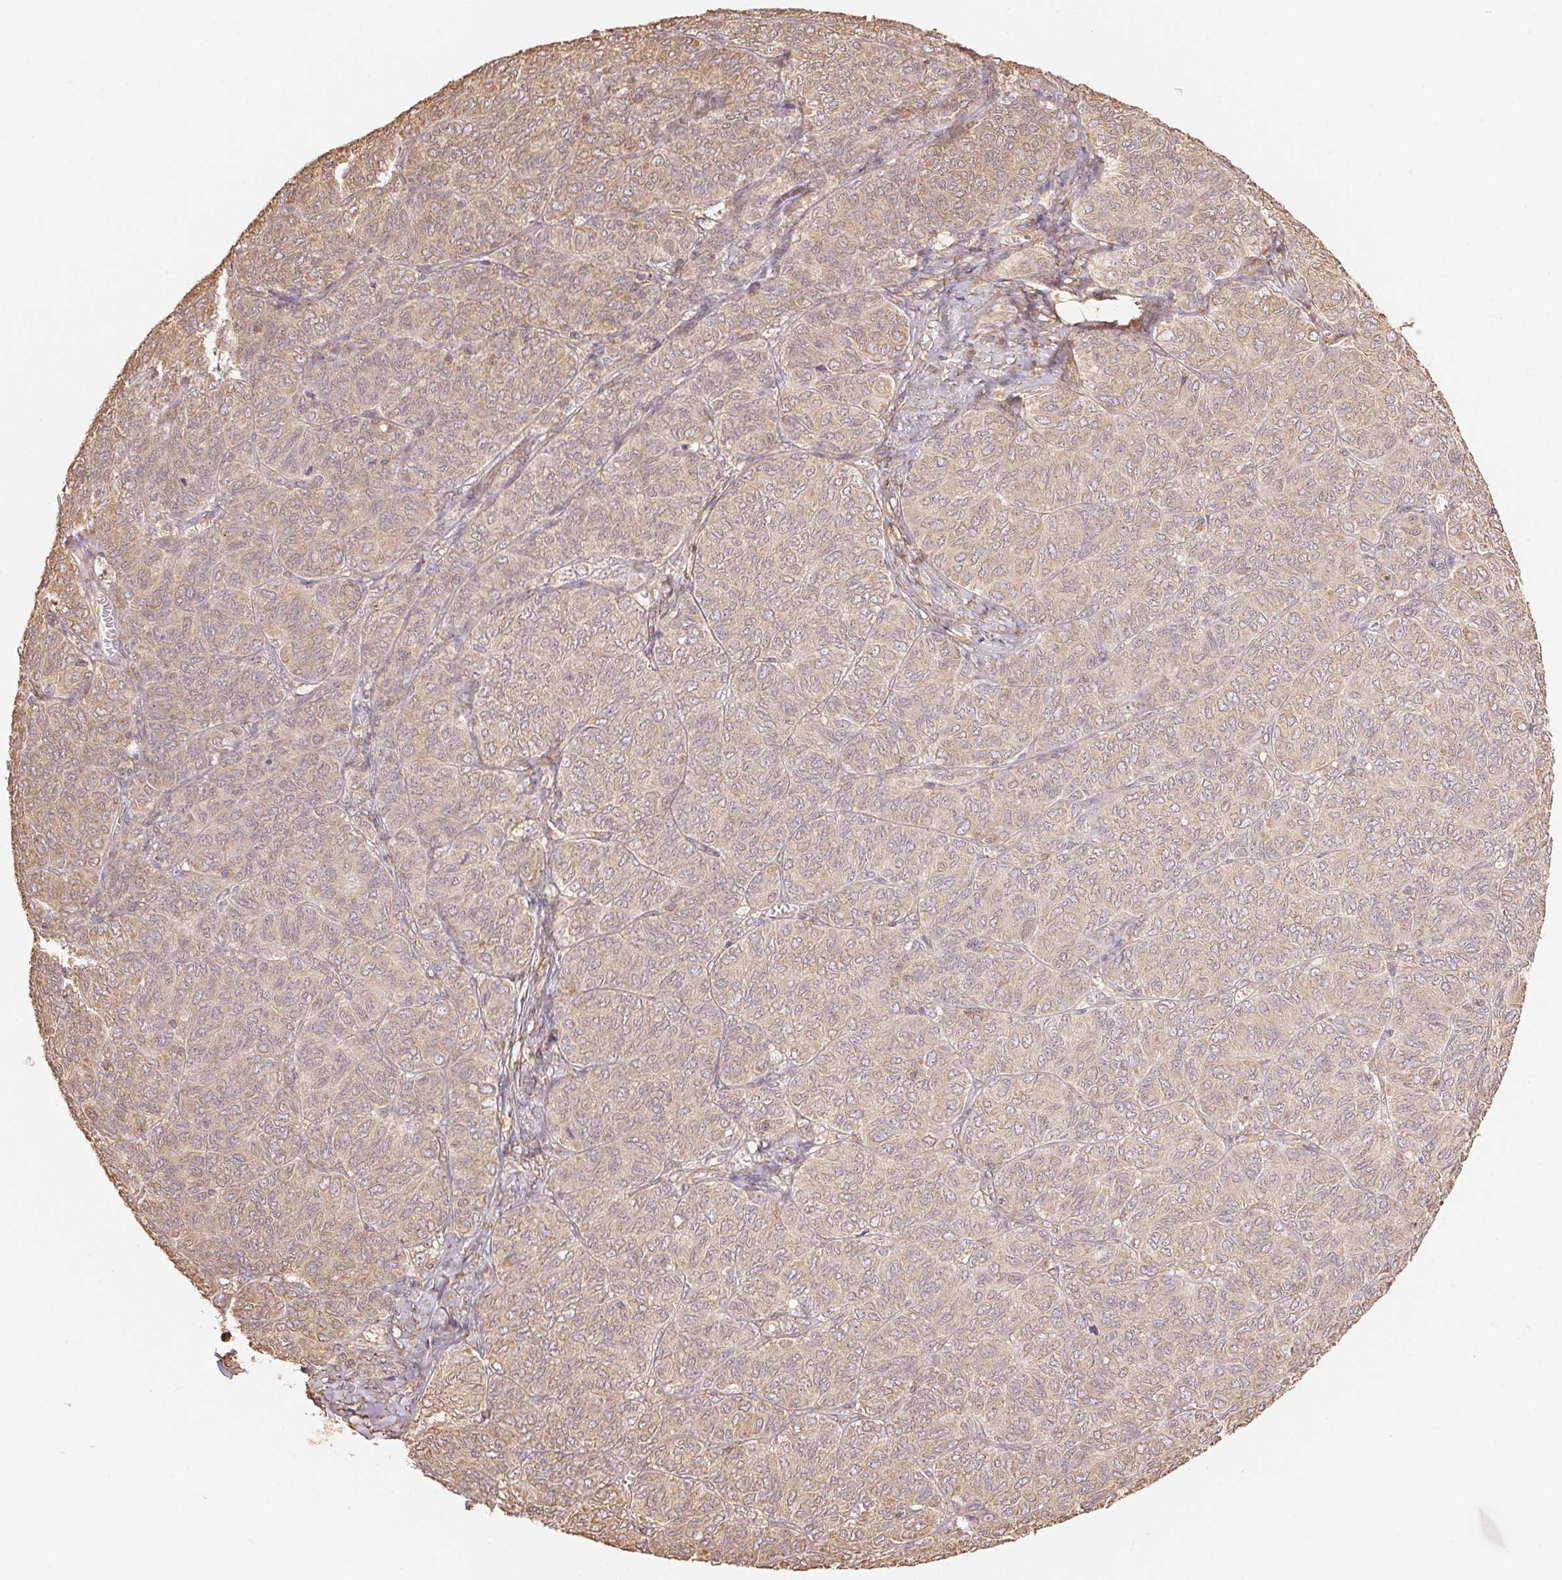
{"staining": {"intensity": "weak", "quantity": ">75%", "location": "cytoplasmic/membranous"}, "tissue": "ovarian cancer", "cell_type": "Tumor cells", "image_type": "cancer", "snomed": [{"axis": "morphology", "description": "Carcinoma, endometroid"}, {"axis": "topography", "description": "Ovary"}], "caption": "Brown immunohistochemical staining in human ovarian endometroid carcinoma demonstrates weak cytoplasmic/membranous staining in approximately >75% of tumor cells.", "gene": "C6orf163", "patient": {"sex": "female", "age": 80}}